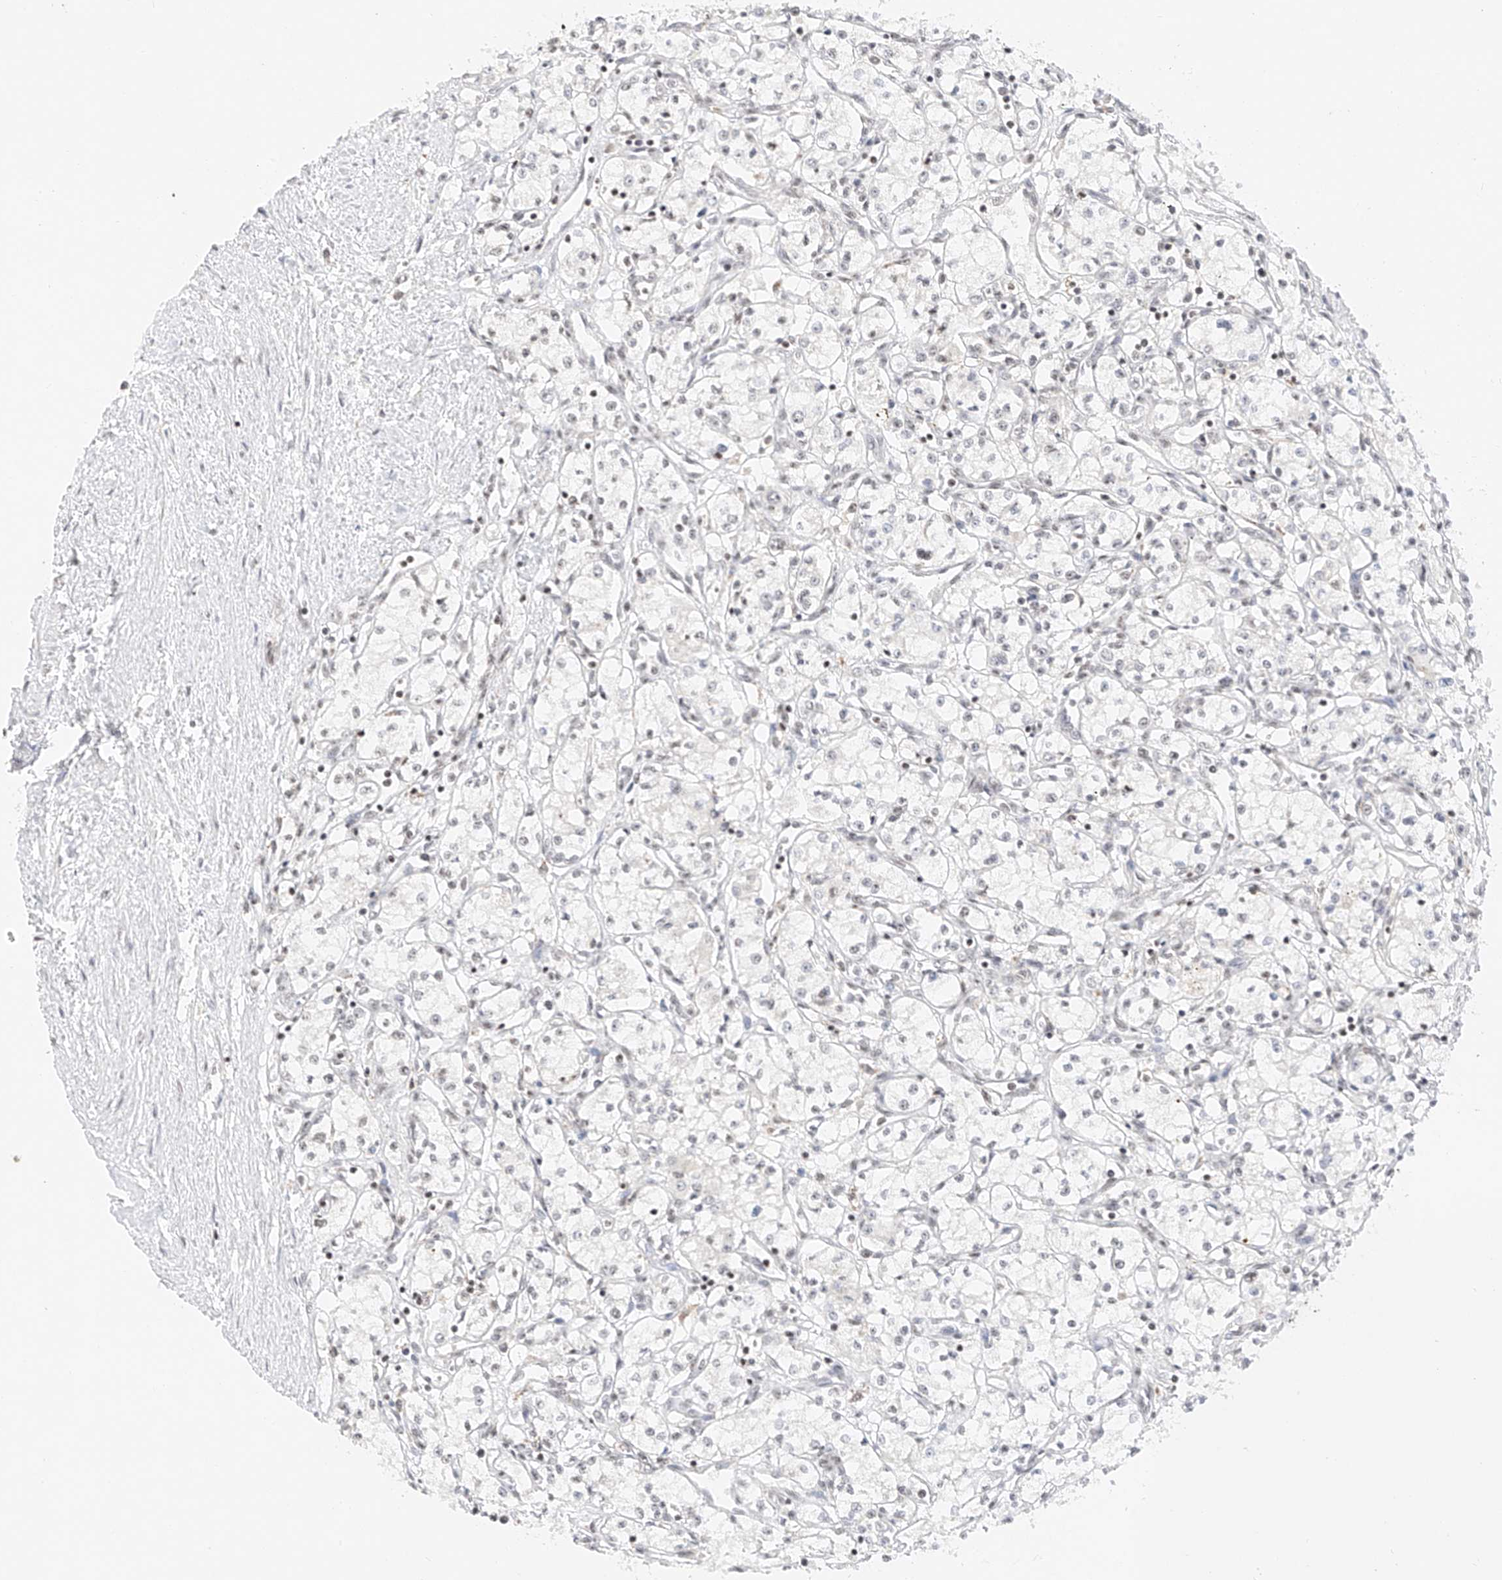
{"staining": {"intensity": "negative", "quantity": "none", "location": "none"}, "tissue": "renal cancer", "cell_type": "Tumor cells", "image_type": "cancer", "snomed": [{"axis": "morphology", "description": "Adenocarcinoma, NOS"}, {"axis": "topography", "description": "Kidney"}], "caption": "Histopathology image shows no significant protein expression in tumor cells of adenocarcinoma (renal). (DAB (3,3'-diaminobenzidine) IHC with hematoxylin counter stain).", "gene": "NRF1", "patient": {"sex": "male", "age": 59}}